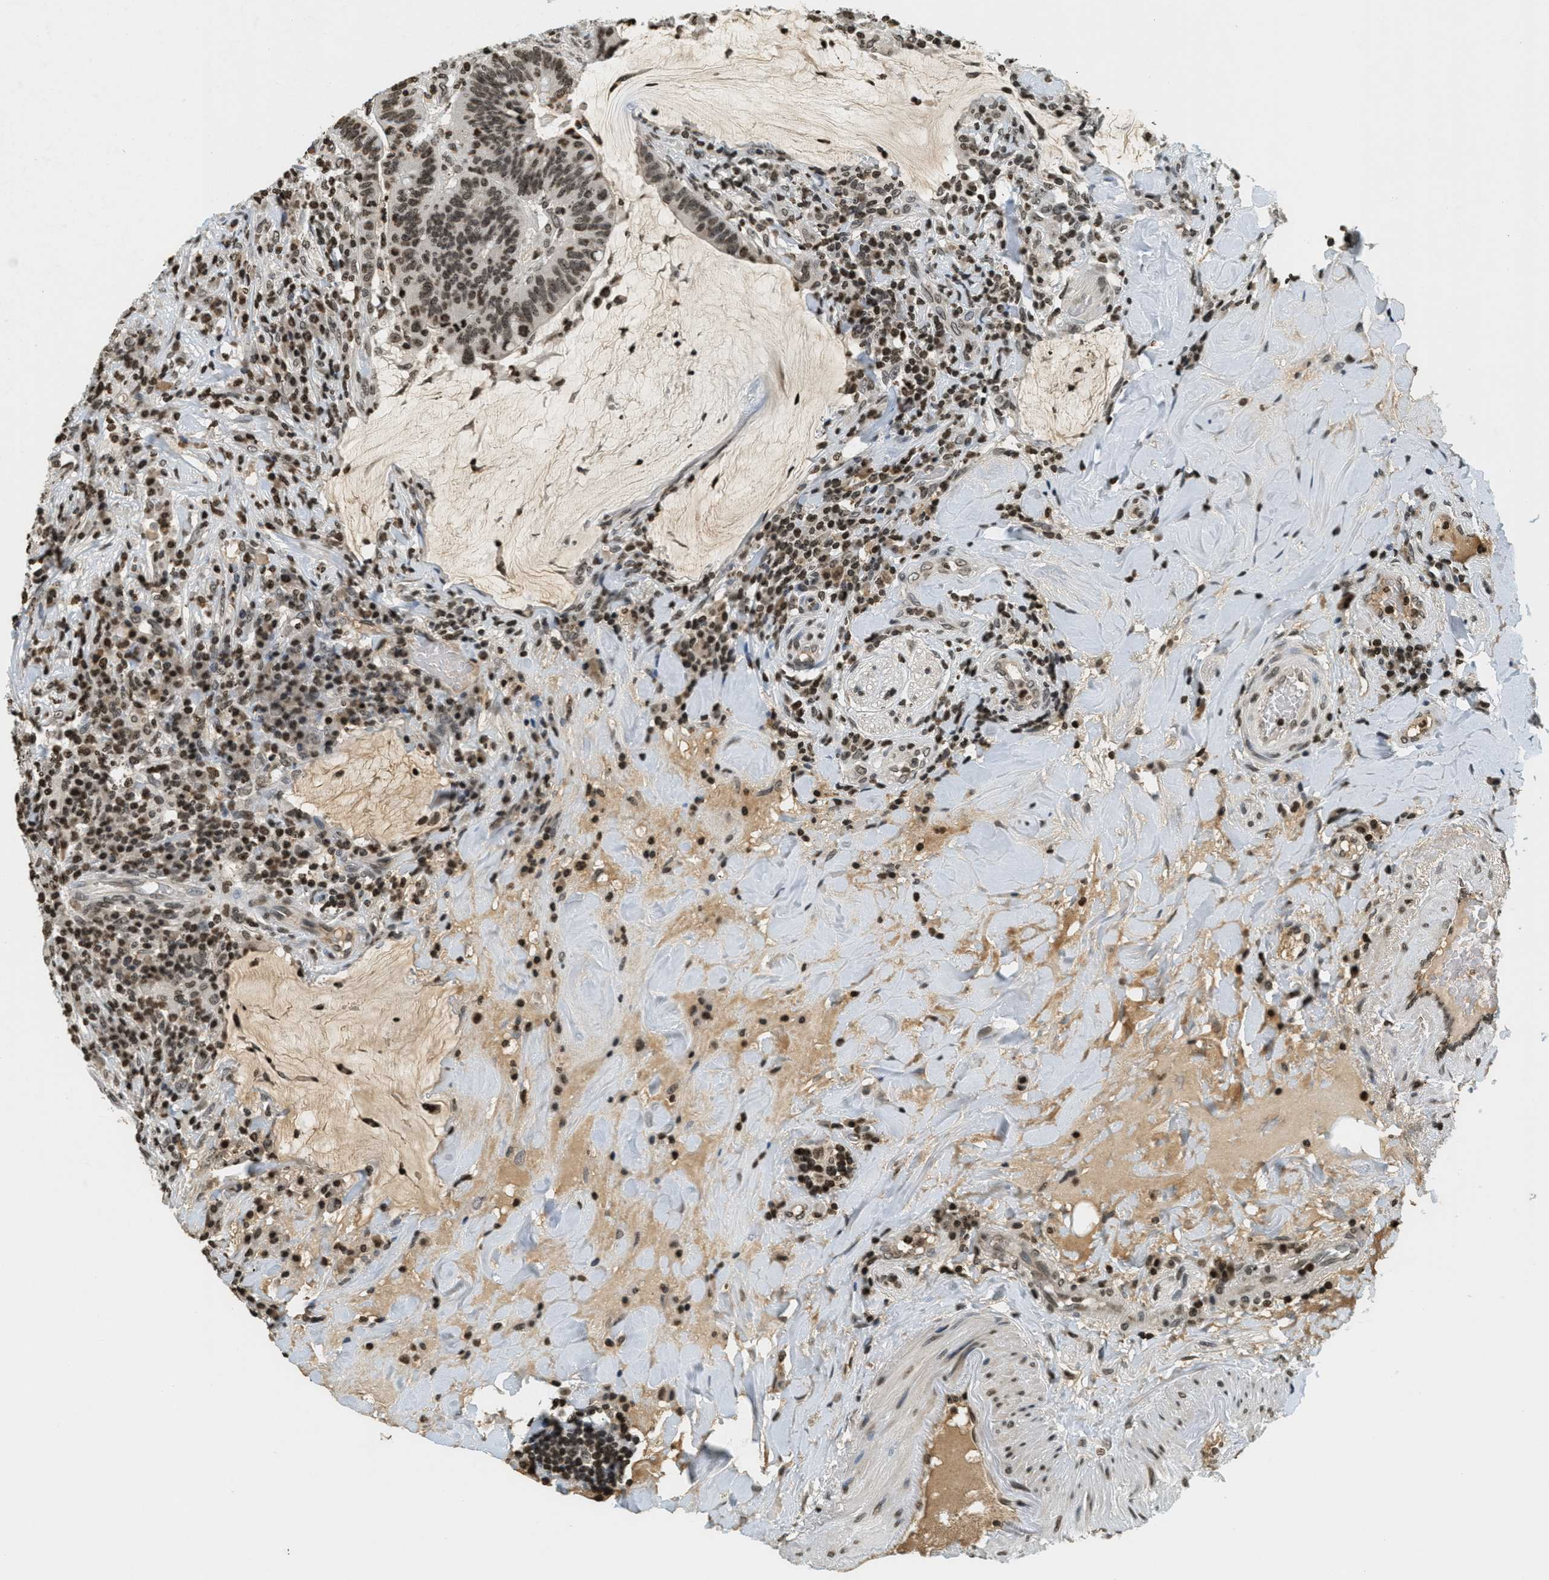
{"staining": {"intensity": "moderate", "quantity": ">75%", "location": "nuclear"}, "tissue": "colorectal cancer", "cell_type": "Tumor cells", "image_type": "cancer", "snomed": [{"axis": "morphology", "description": "Normal tissue, NOS"}, {"axis": "morphology", "description": "Adenocarcinoma, NOS"}, {"axis": "topography", "description": "Colon"}], "caption": "A brown stain highlights moderate nuclear staining of a protein in human colorectal cancer tumor cells.", "gene": "LDB2", "patient": {"sex": "female", "age": 66}}